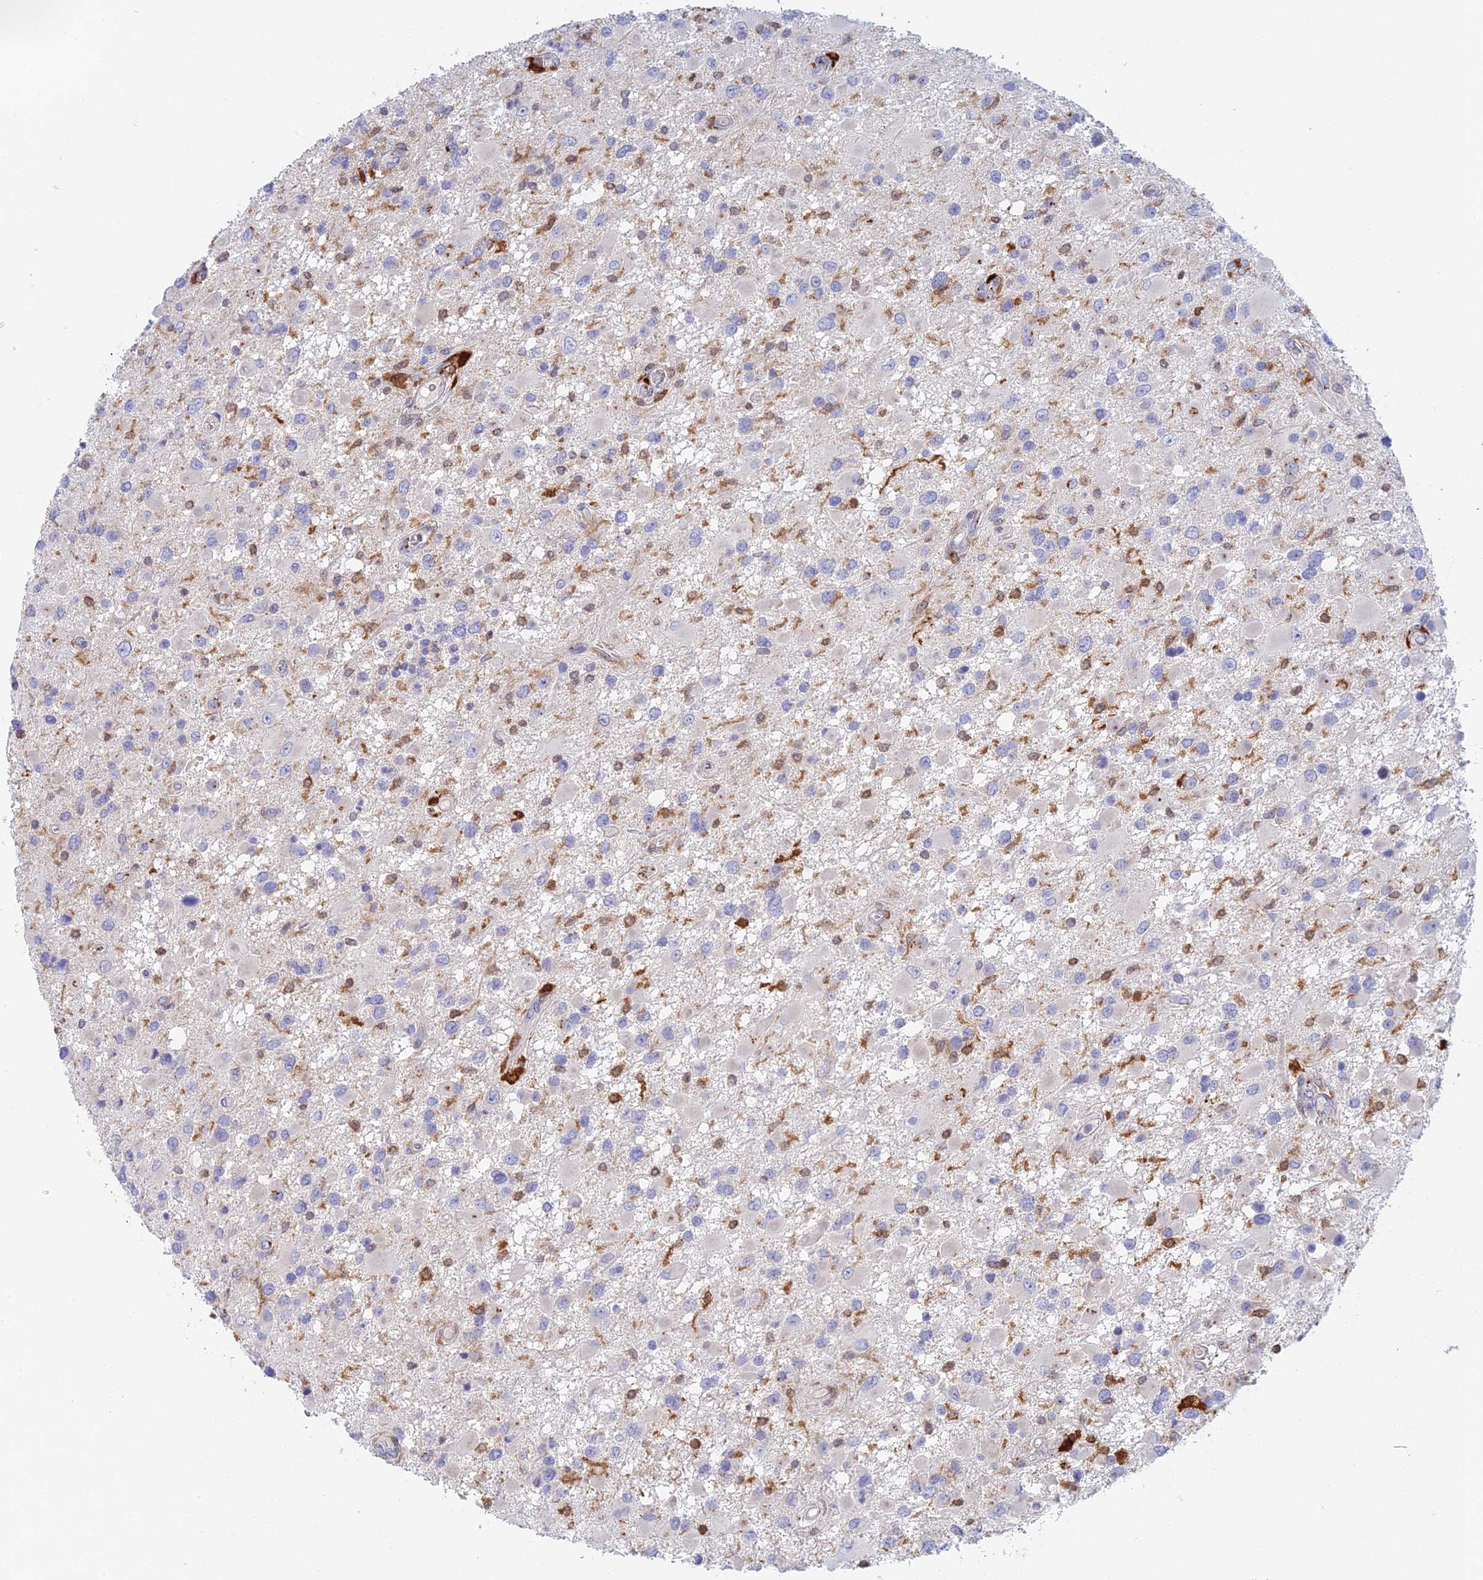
{"staining": {"intensity": "negative", "quantity": "none", "location": "none"}, "tissue": "glioma", "cell_type": "Tumor cells", "image_type": "cancer", "snomed": [{"axis": "morphology", "description": "Glioma, malignant, High grade"}, {"axis": "topography", "description": "Brain"}], "caption": "Immunohistochemical staining of glioma shows no significant staining in tumor cells.", "gene": "SLC24A3", "patient": {"sex": "male", "age": 53}}